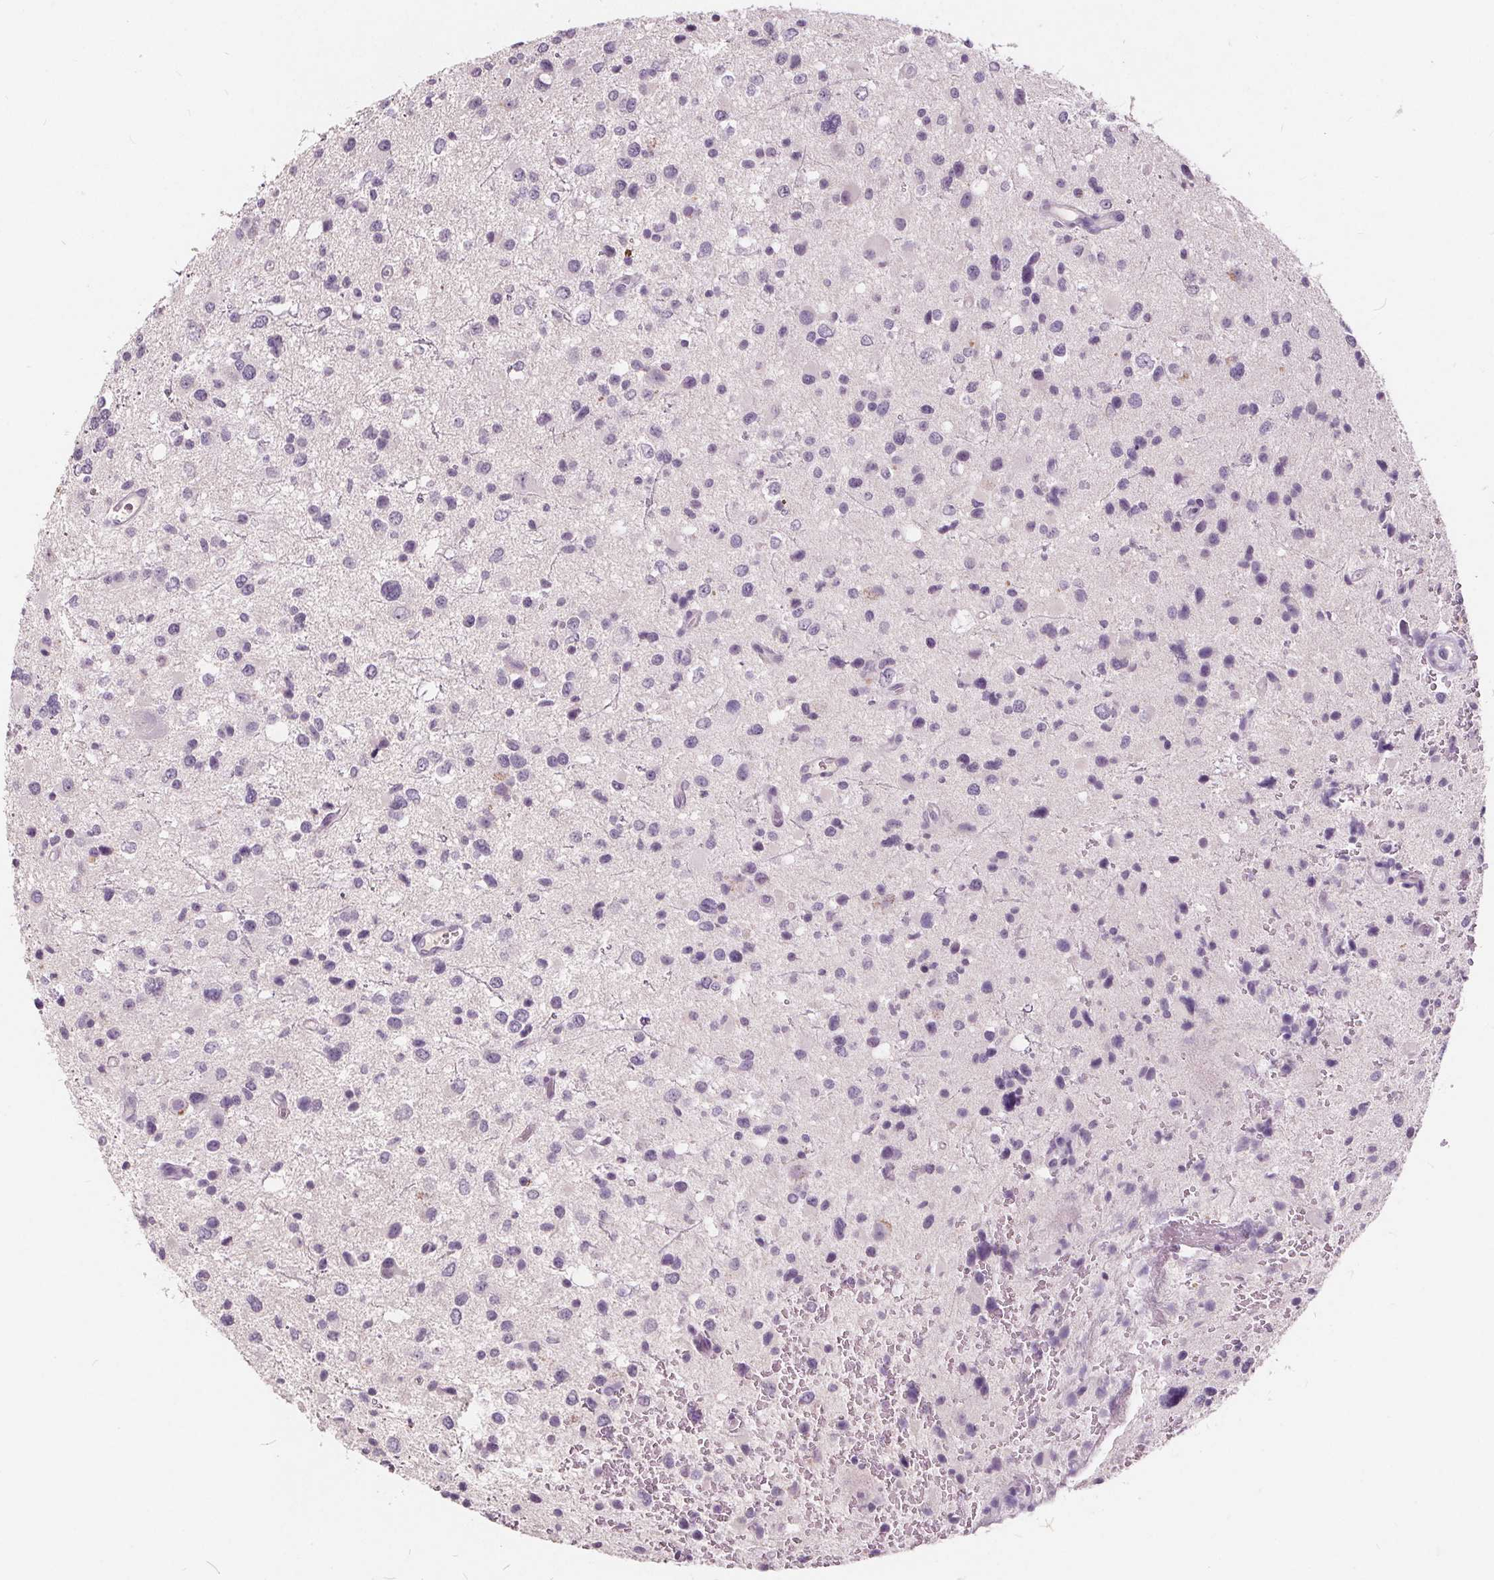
{"staining": {"intensity": "negative", "quantity": "none", "location": "none"}, "tissue": "glioma", "cell_type": "Tumor cells", "image_type": "cancer", "snomed": [{"axis": "morphology", "description": "Glioma, malignant, Low grade"}, {"axis": "topography", "description": "Brain"}], "caption": "Immunohistochemical staining of malignant glioma (low-grade) exhibits no significant staining in tumor cells.", "gene": "PLA2G2E", "patient": {"sex": "male", "age": 43}}